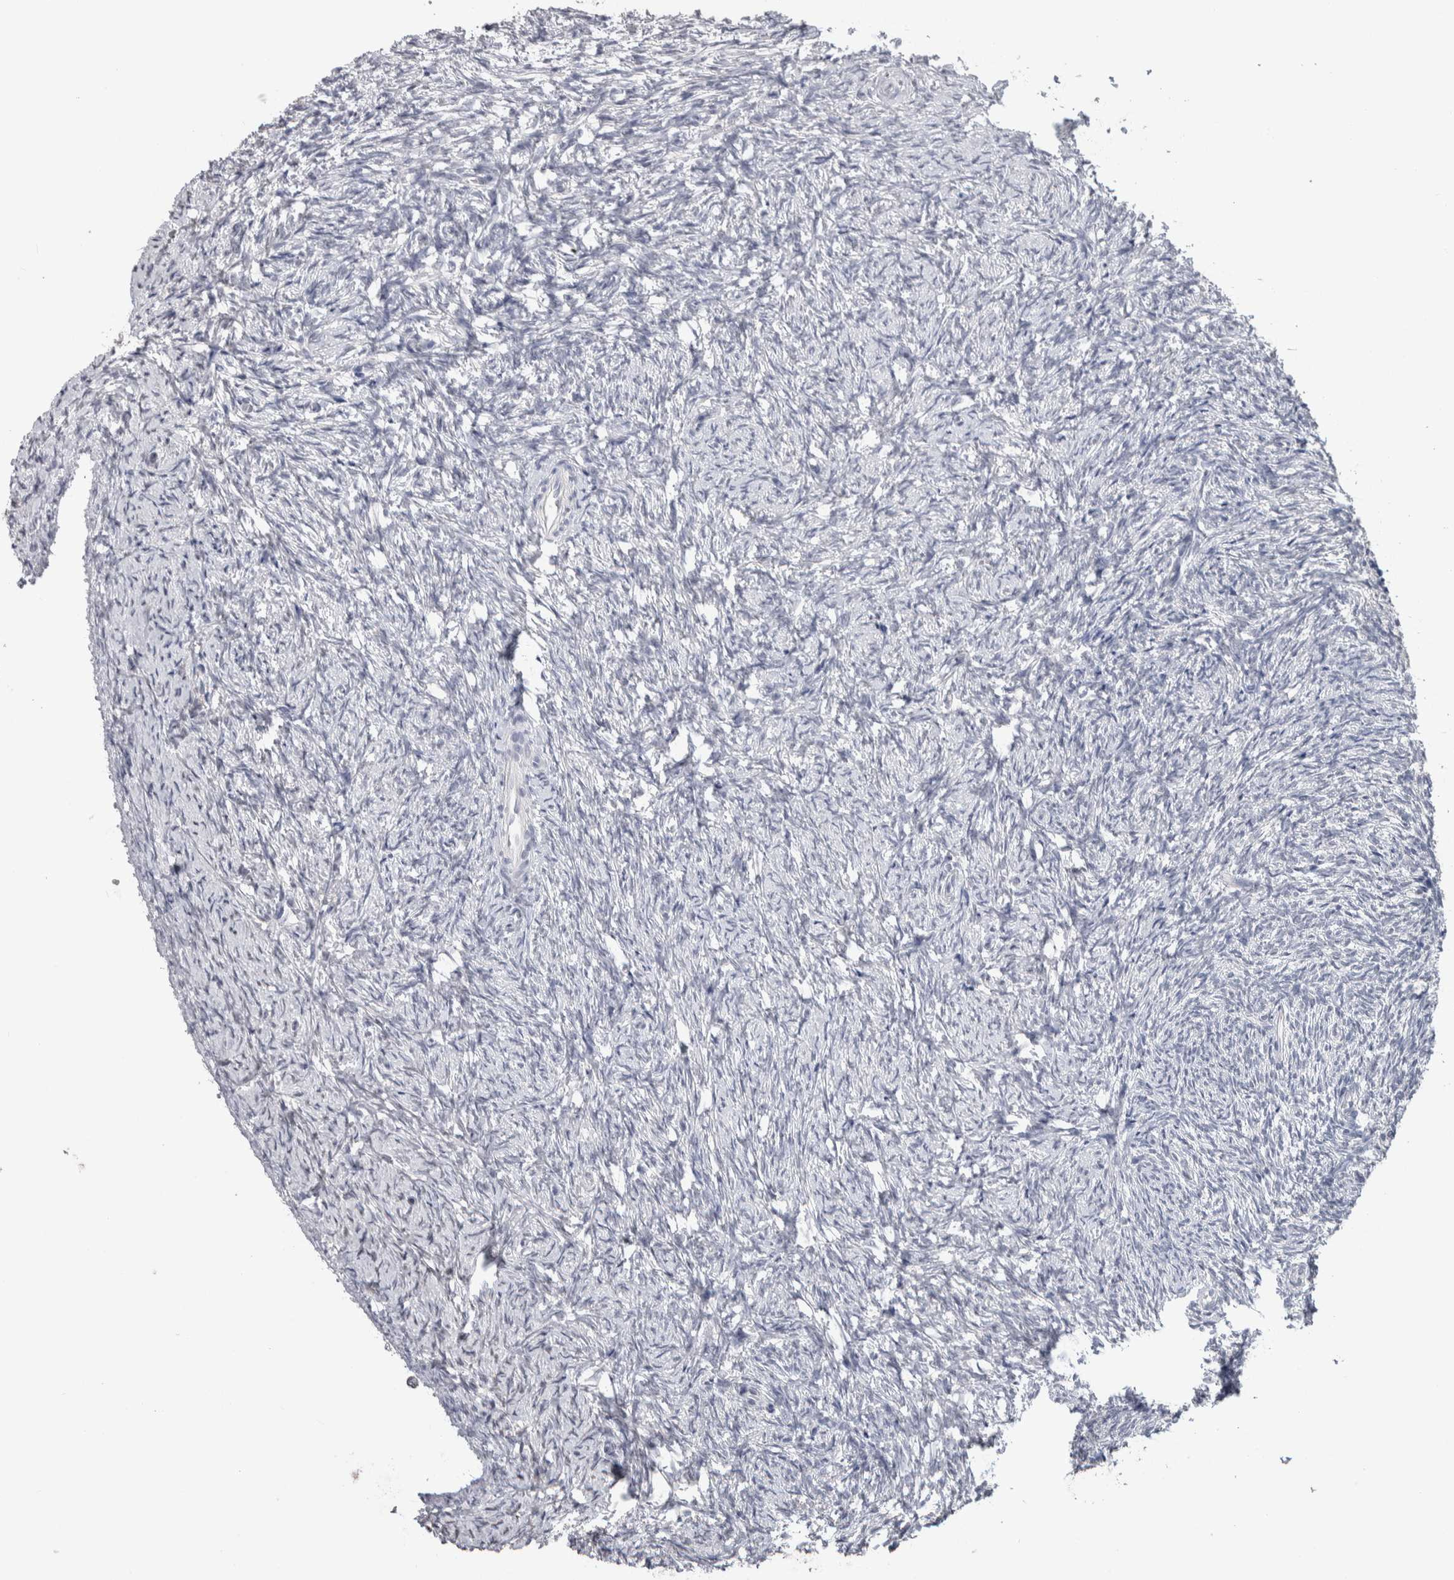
{"staining": {"intensity": "negative", "quantity": "none", "location": "none"}, "tissue": "ovary", "cell_type": "Ovarian stroma cells", "image_type": "normal", "snomed": [{"axis": "morphology", "description": "Normal tissue, NOS"}, {"axis": "topography", "description": "Ovary"}], "caption": "Immunohistochemical staining of unremarkable ovary demonstrates no significant expression in ovarian stroma cells. Nuclei are stained in blue.", "gene": "TMEM102", "patient": {"sex": "female", "age": 41}}